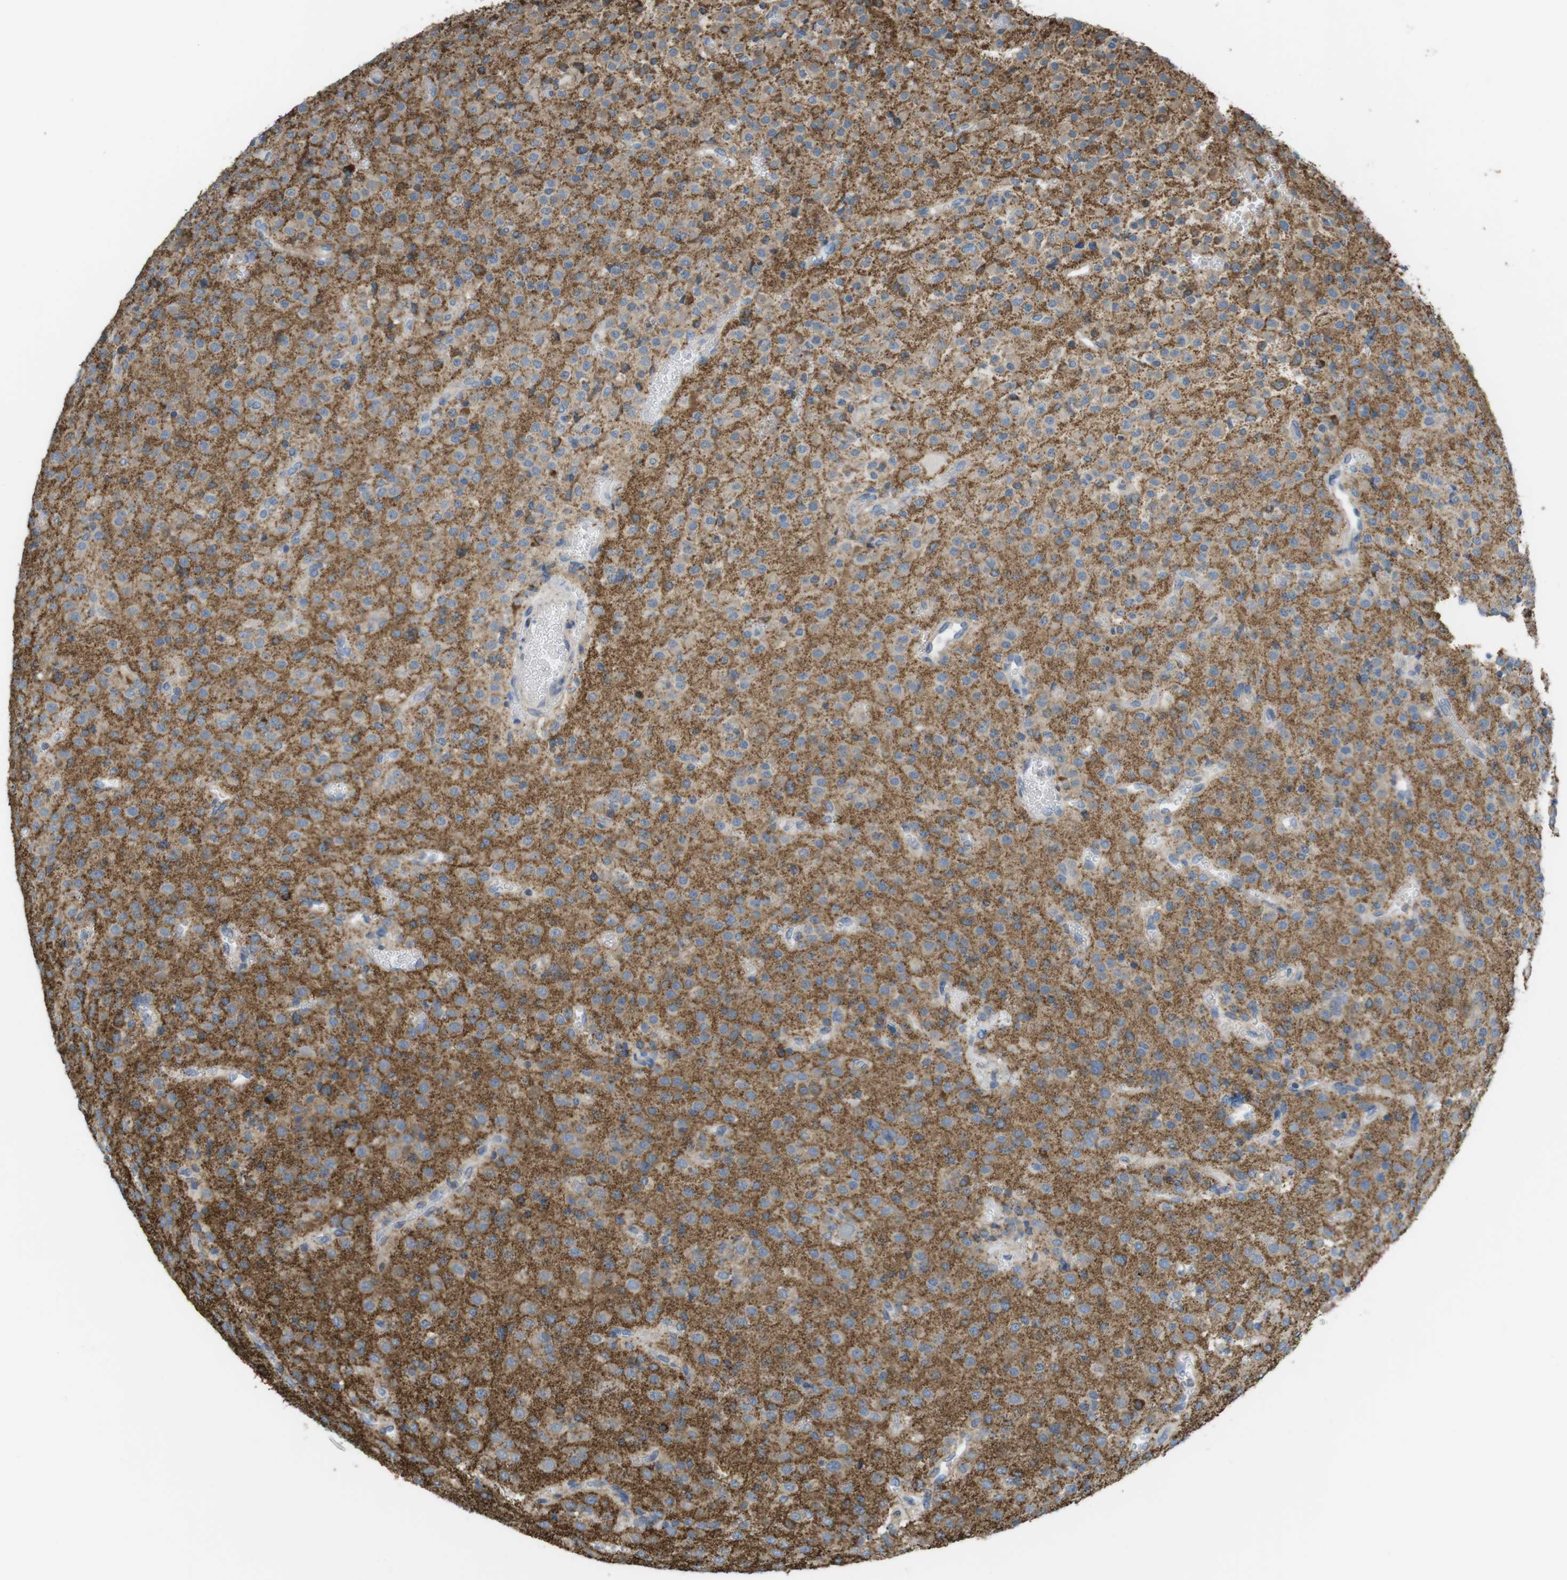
{"staining": {"intensity": "moderate", "quantity": ">75%", "location": "cytoplasmic/membranous"}, "tissue": "glioma", "cell_type": "Tumor cells", "image_type": "cancer", "snomed": [{"axis": "morphology", "description": "Glioma, malignant, Low grade"}, {"axis": "topography", "description": "Brain"}], "caption": "Brown immunohistochemical staining in human malignant glioma (low-grade) displays moderate cytoplasmic/membranous staining in approximately >75% of tumor cells. The staining is performed using DAB (3,3'-diaminobenzidine) brown chromogen to label protein expression. The nuclei are counter-stained blue using hematoxylin.", "gene": "GRIK2", "patient": {"sex": "male", "age": 38}}